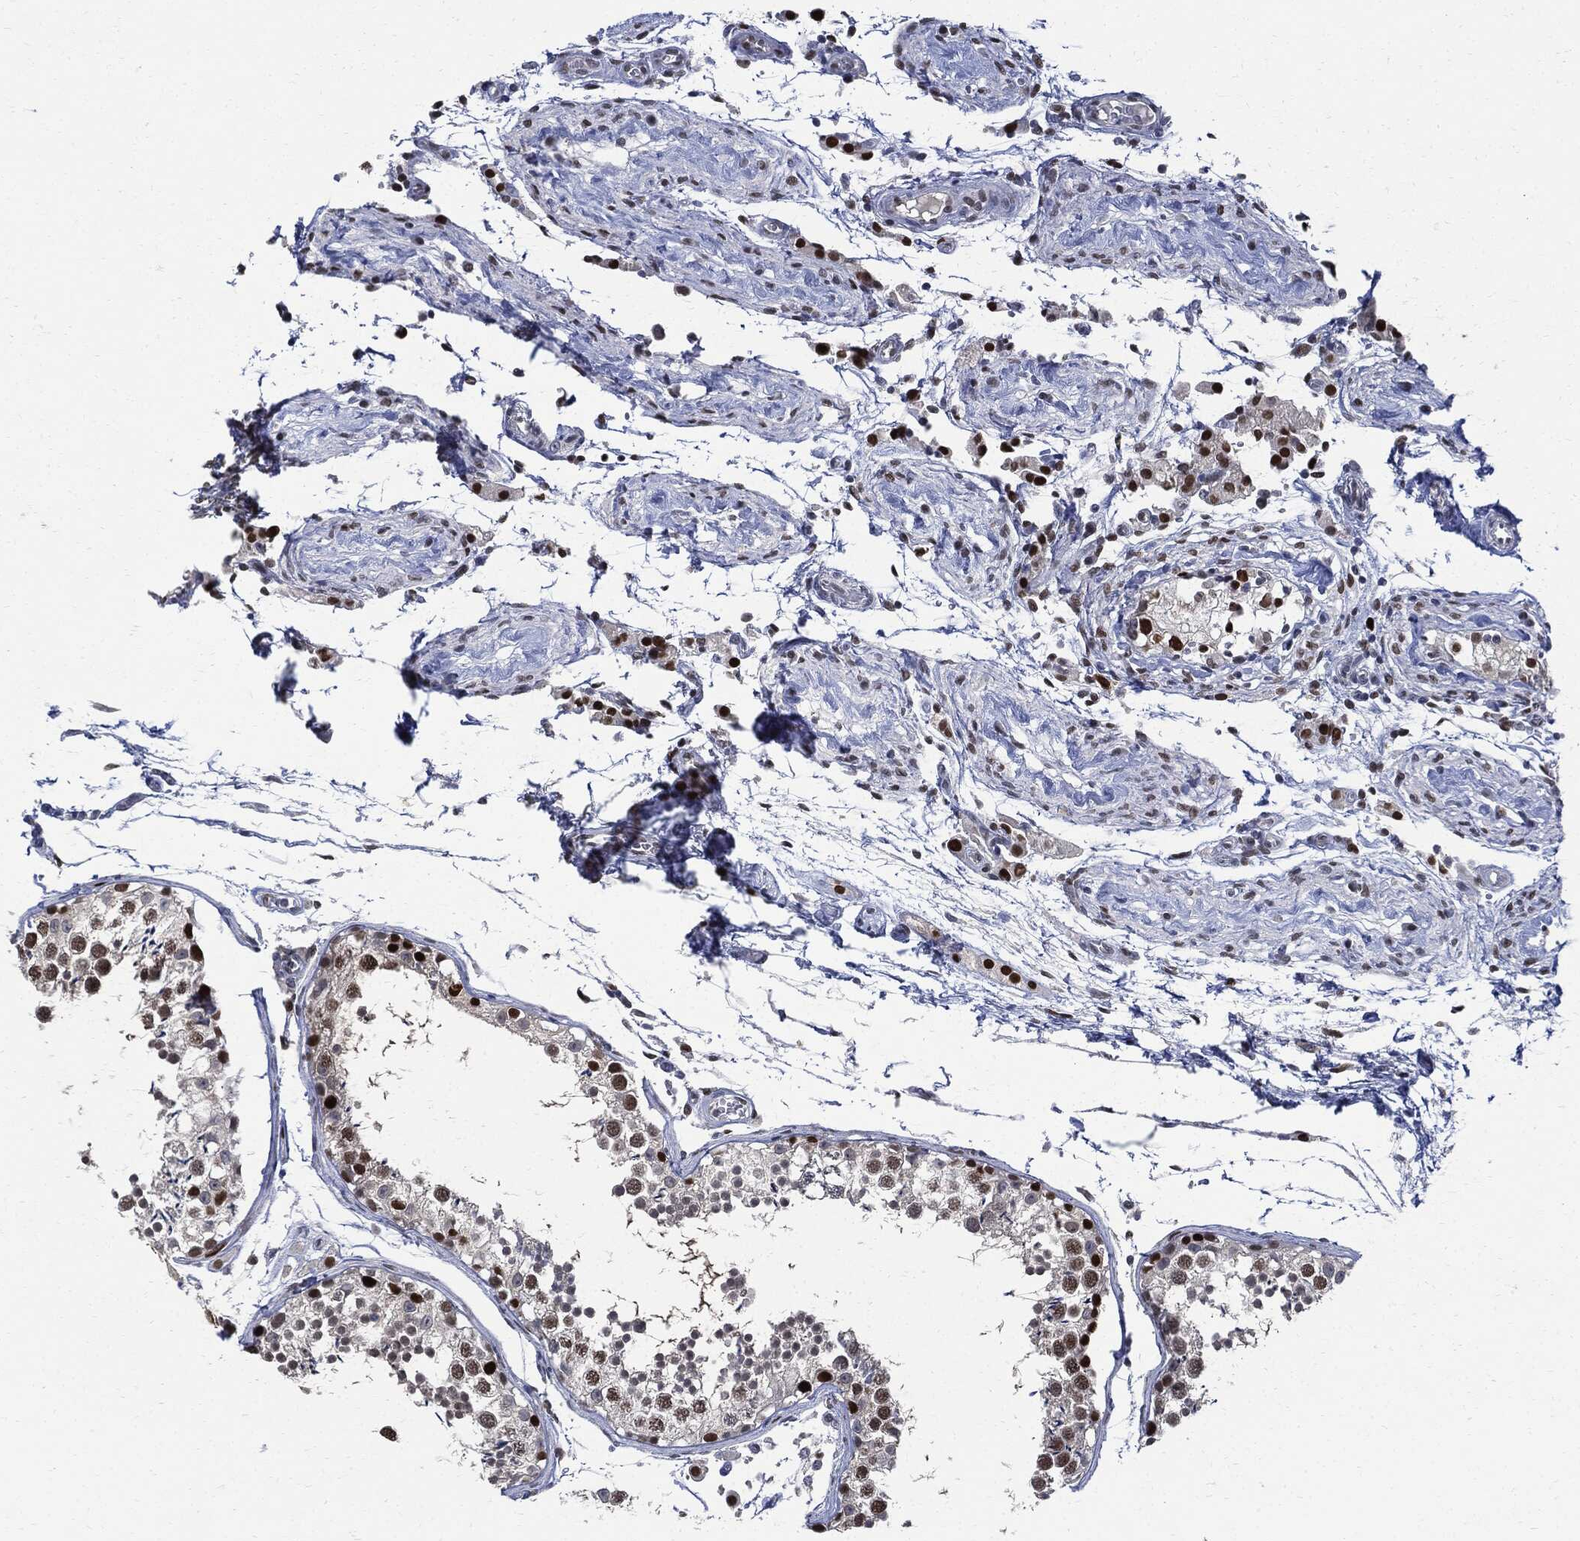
{"staining": {"intensity": "strong", "quantity": ">75%", "location": "nuclear"}, "tissue": "testis", "cell_type": "Cells in seminiferous ducts", "image_type": "normal", "snomed": [{"axis": "morphology", "description": "Normal tissue, NOS"}, {"axis": "topography", "description": "Testis"}], "caption": "Cells in seminiferous ducts demonstrate high levels of strong nuclear positivity in about >75% of cells in benign human testis.", "gene": "PCNA", "patient": {"sex": "male", "age": 29}}